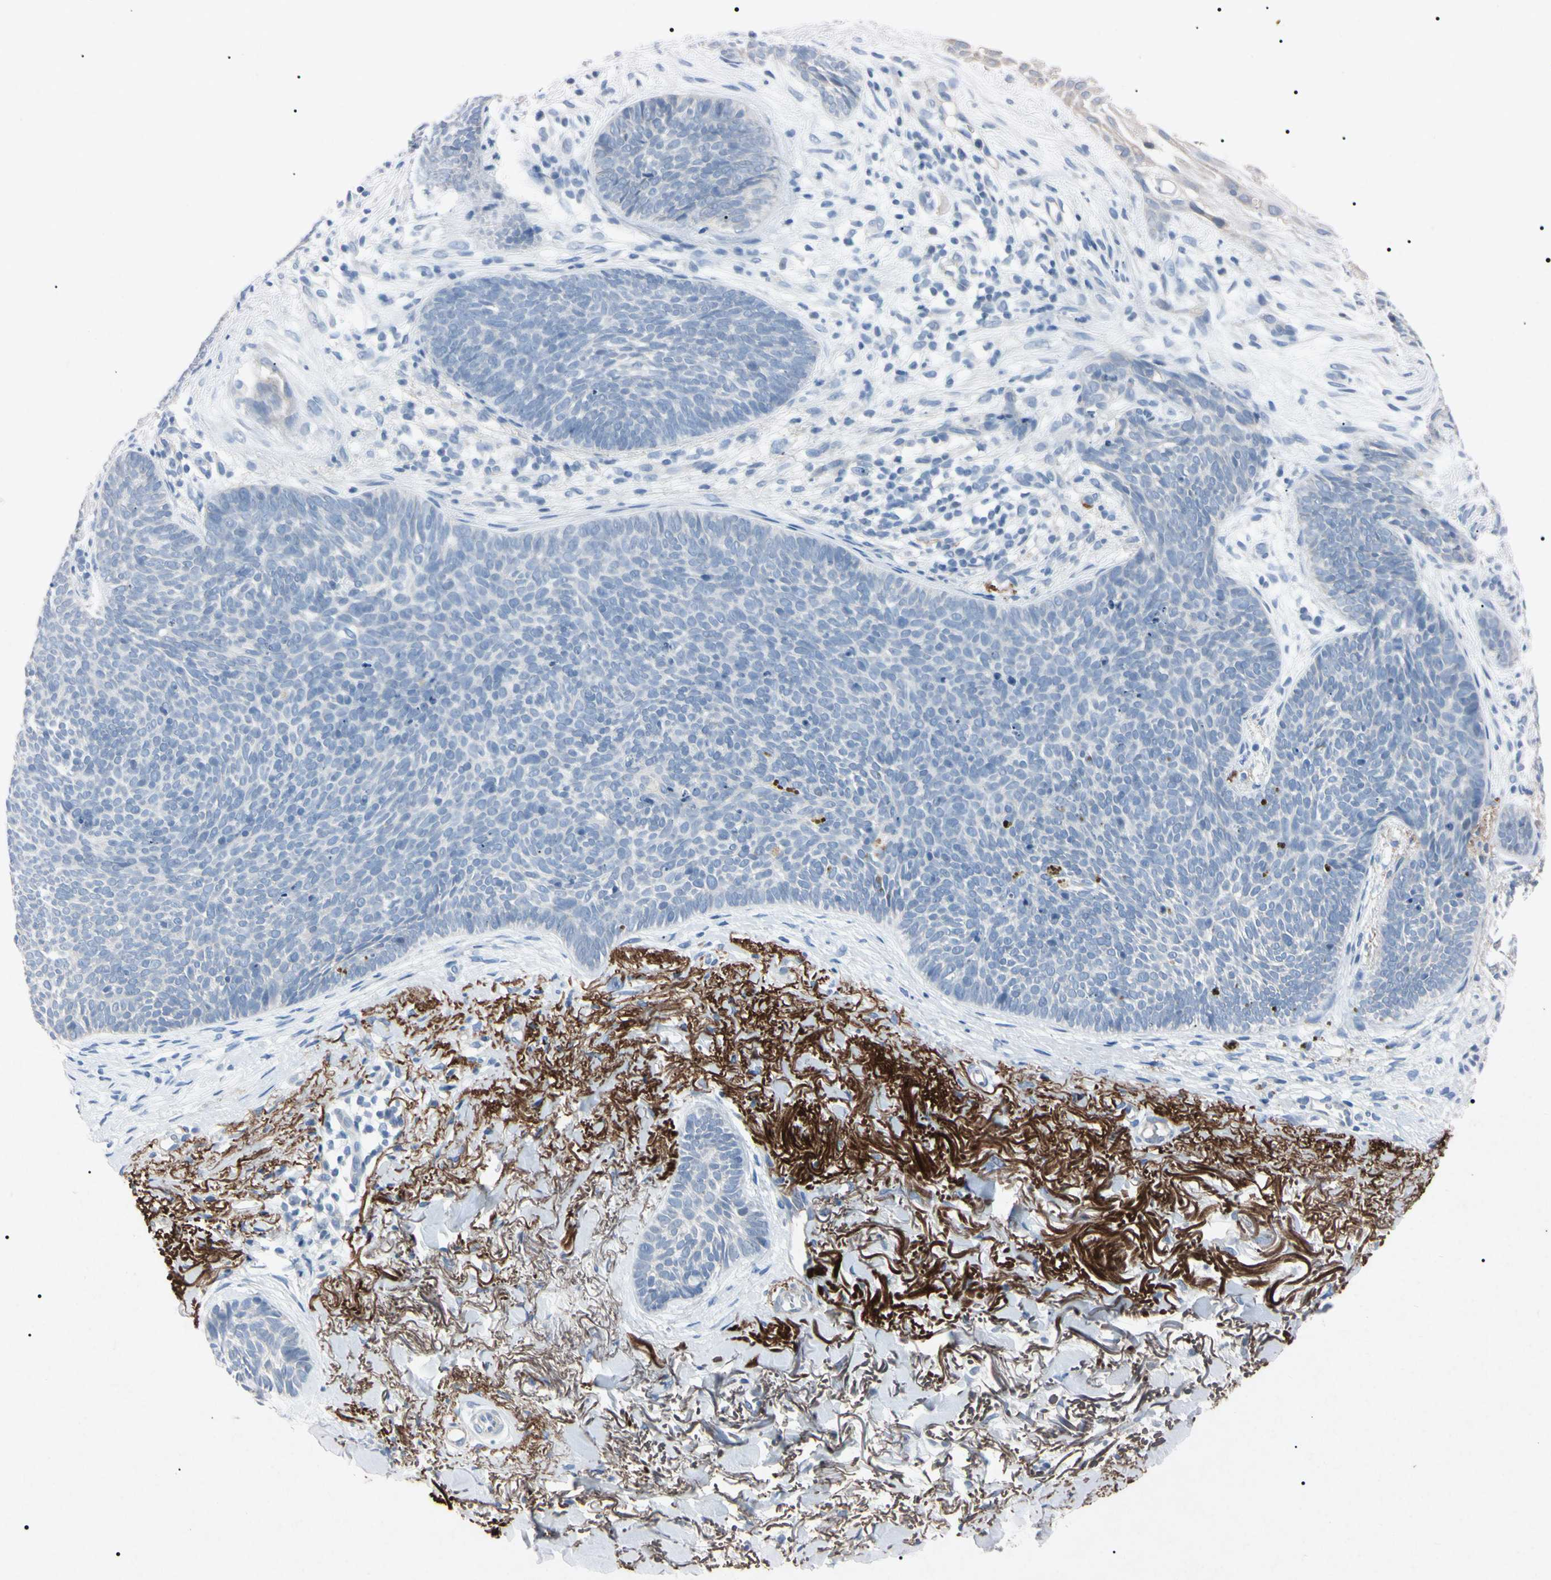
{"staining": {"intensity": "negative", "quantity": "none", "location": "none"}, "tissue": "skin cancer", "cell_type": "Tumor cells", "image_type": "cancer", "snomed": [{"axis": "morphology", "description": "Basal cell carcinoma"}, {"axis": "topography", "description": "Skin"}], "caption": "Immunohistochemical staining of basal cell carcinoma (skin) displays no significant staining in tumor cells.", "gene": "ELN", "patient": {"sex": "female", "age": 70}}